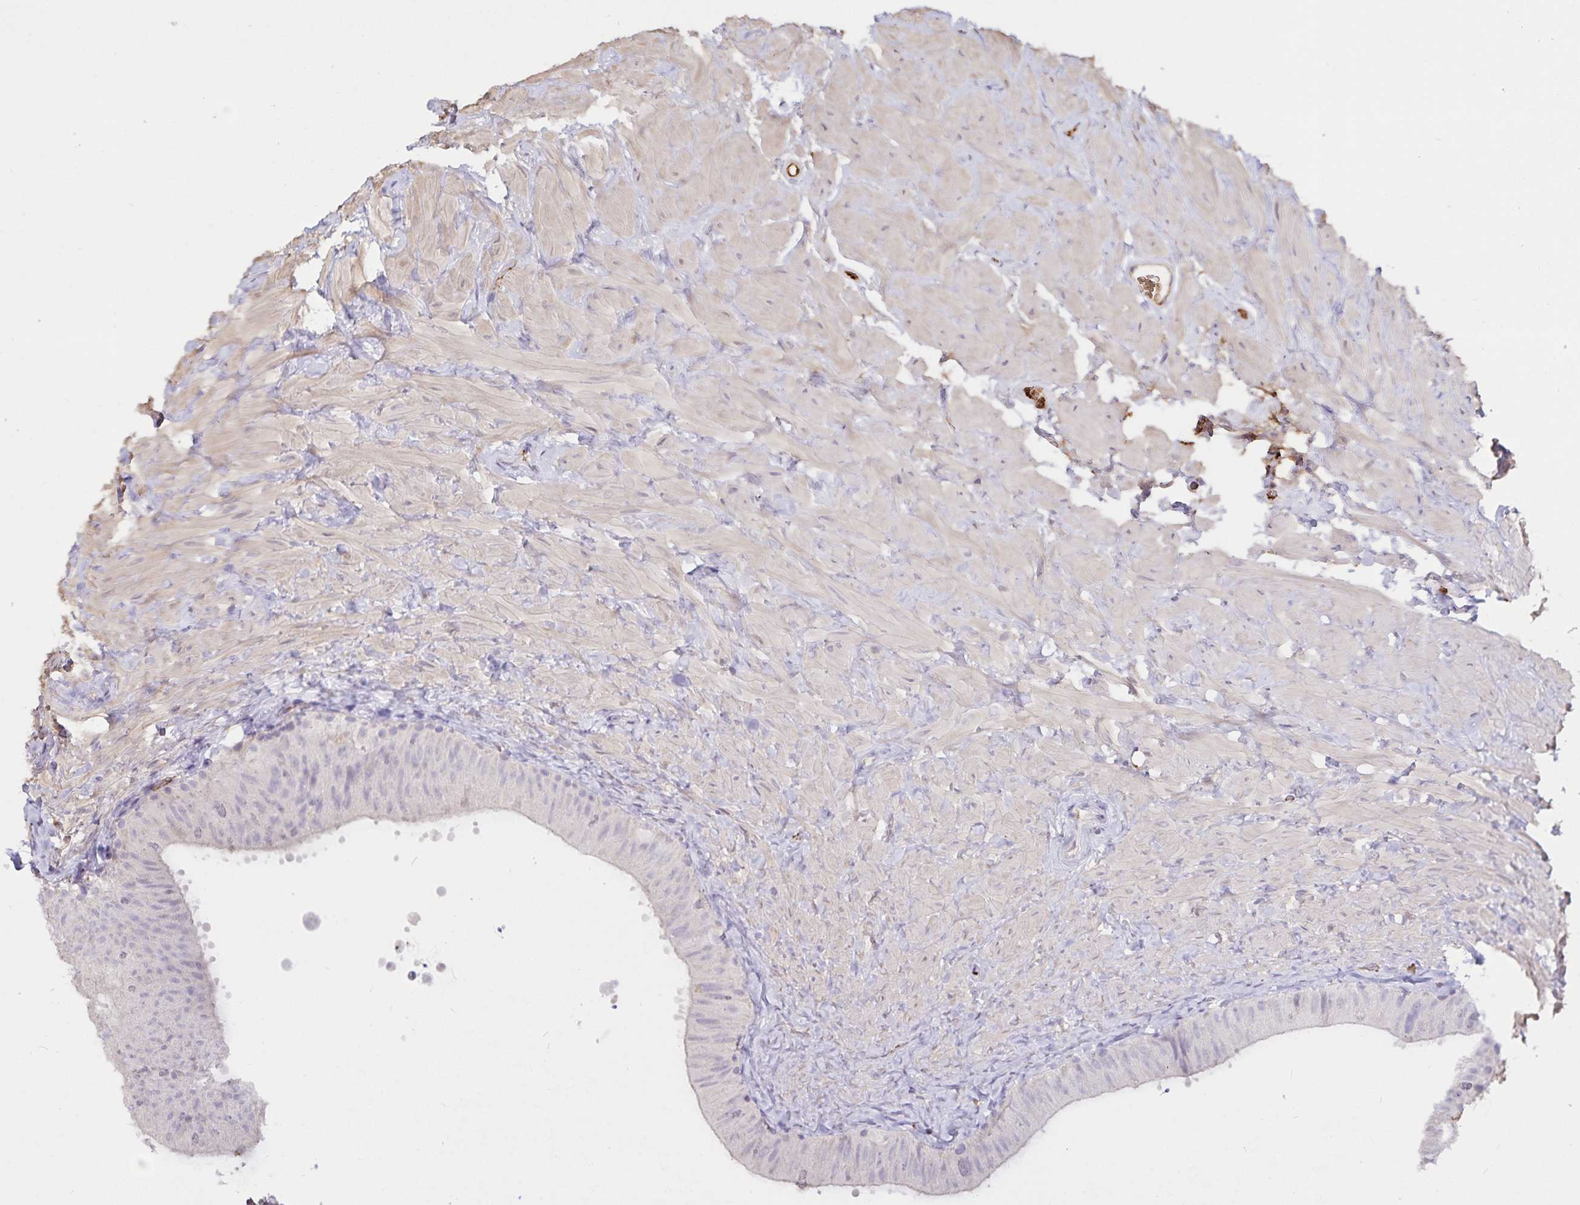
{"staining": {"intensity": "moderate", "quantity": "<25%", "location": "cytoplasmic/membranous"}, "tissue": "epididymis", "cell_type": "Glandular cells", "image_type": "normal", "snomed": [{"axis": "morphology", "description": "Normal tissue, NOS"}, {"axis": "topography", "description": "Epididymis, spermatic cord, NOS"}, {"axis": "topography", "description": "Epididymis"}], "caption": "Protein analysis of normal epididymis displays moderate cytoplasmic/membranous positivity in approximately <25% of glandular cells. The staining is performed using DAB (3,3'-diaminobenzidine) brown chromogen to label protein expression. The nuclei are counter-stained blue using hematoxylin.", "gene": "FGG", "patient": {"sex": "male", "age": 31}}